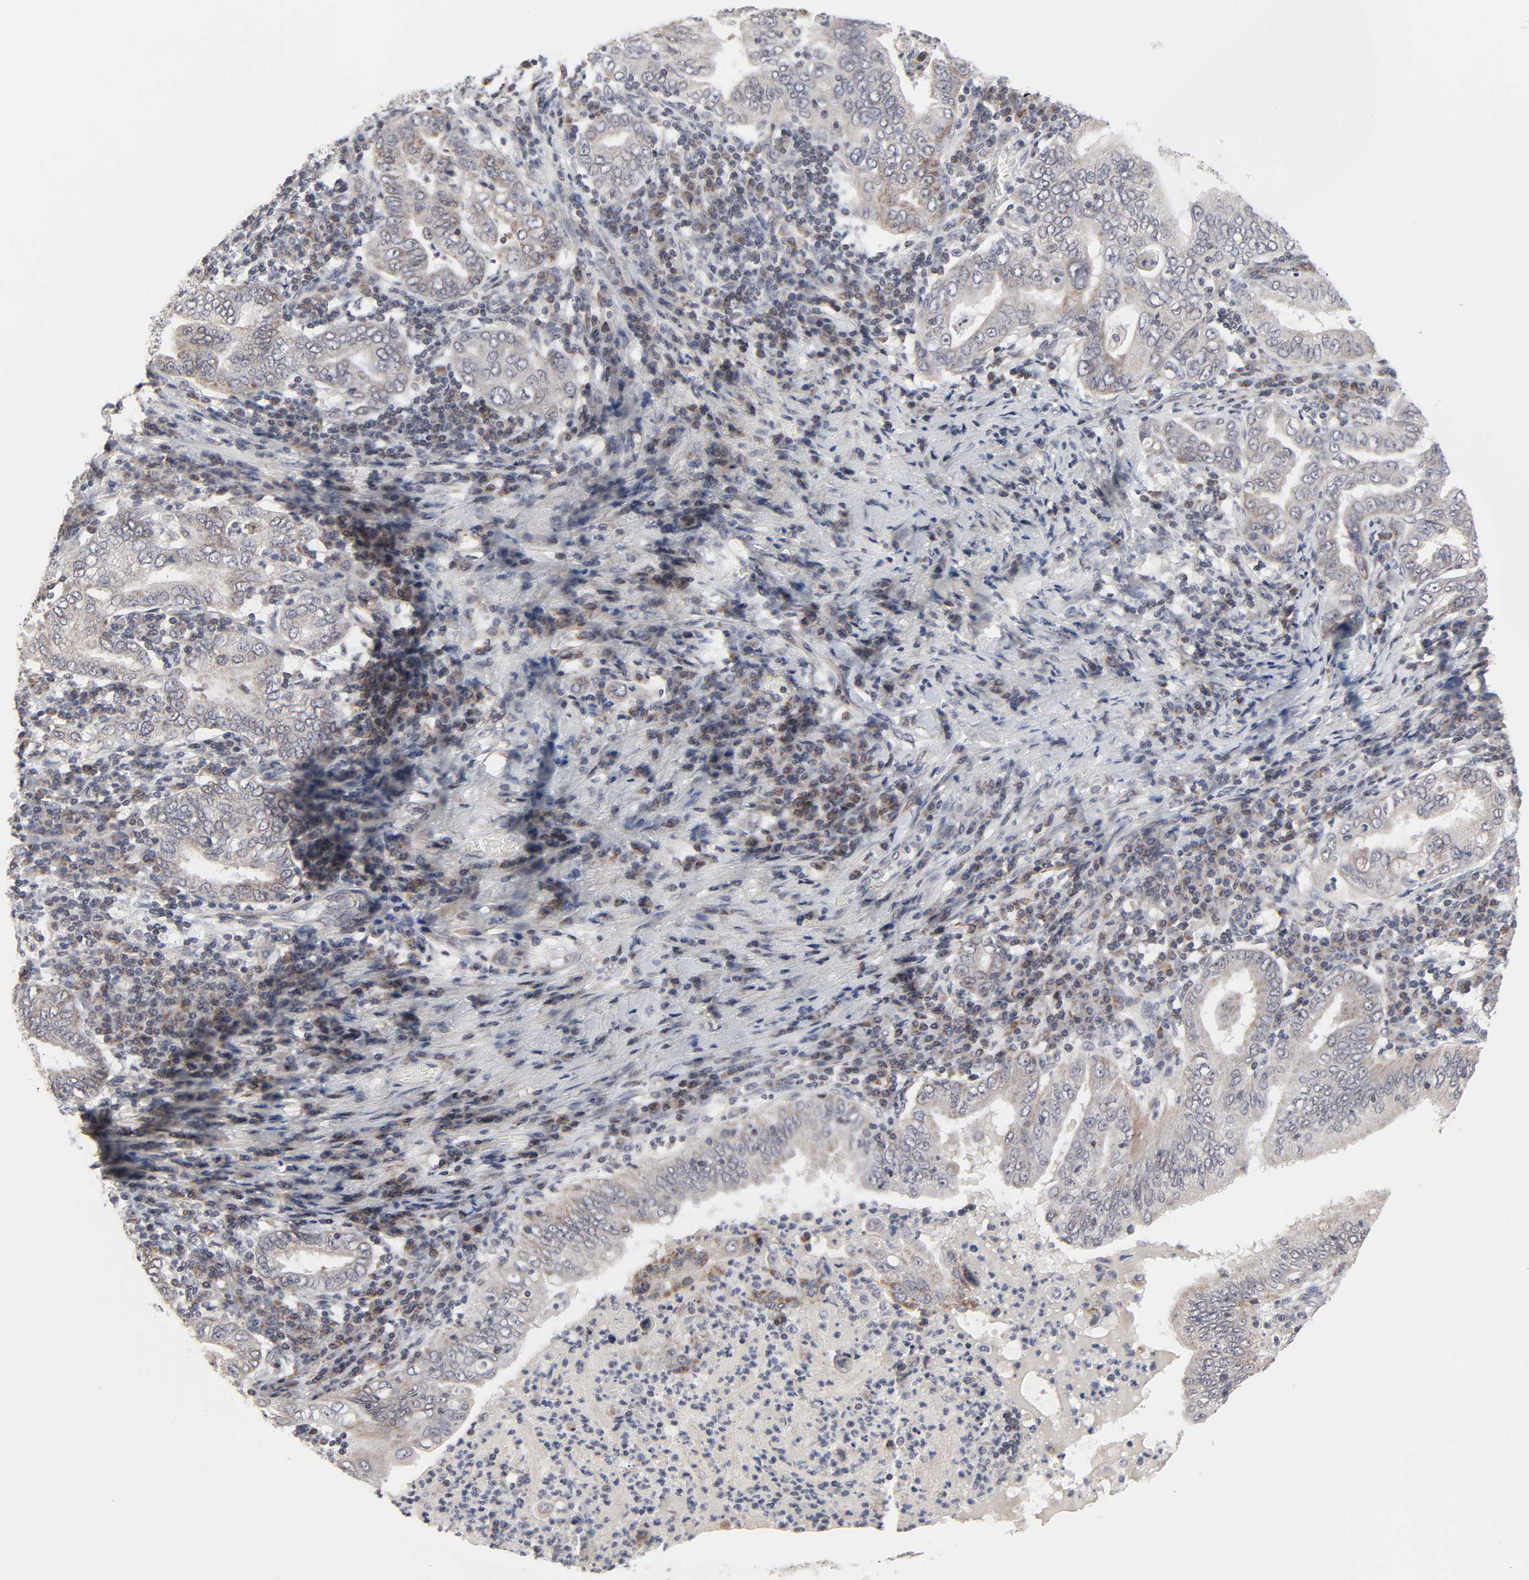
{"staining": {"intensity": "moderate", "quantity": "25%-75%", "location": "cytoplasmic/membranous"}, "tissue": "stomach cancer", "cell_type": "Tumor cells", "image_type": "cancer", "snomed": [{"axis": "morphology", "description": "Normal tissue, NOS"}, {"axis": "morphology", "description": "Adenocarcinoma, NOS"}, {"axis": "topography", "description": "Esophagus"}, {"axis": "topography", "description": "Stomach, upper"}, {"axis": "topography", "description": "Peripheral nerve tissue"}], "caption": "Moderate cytoplasmic/membranous positivity is present in about 25%-75% of tumor cells in stomach cancer (adenocarcinoma). (IHC, brightfield microscopy, high magnification).", "gene": "AUH", "patient": {"sex": "male", "age": 62}}